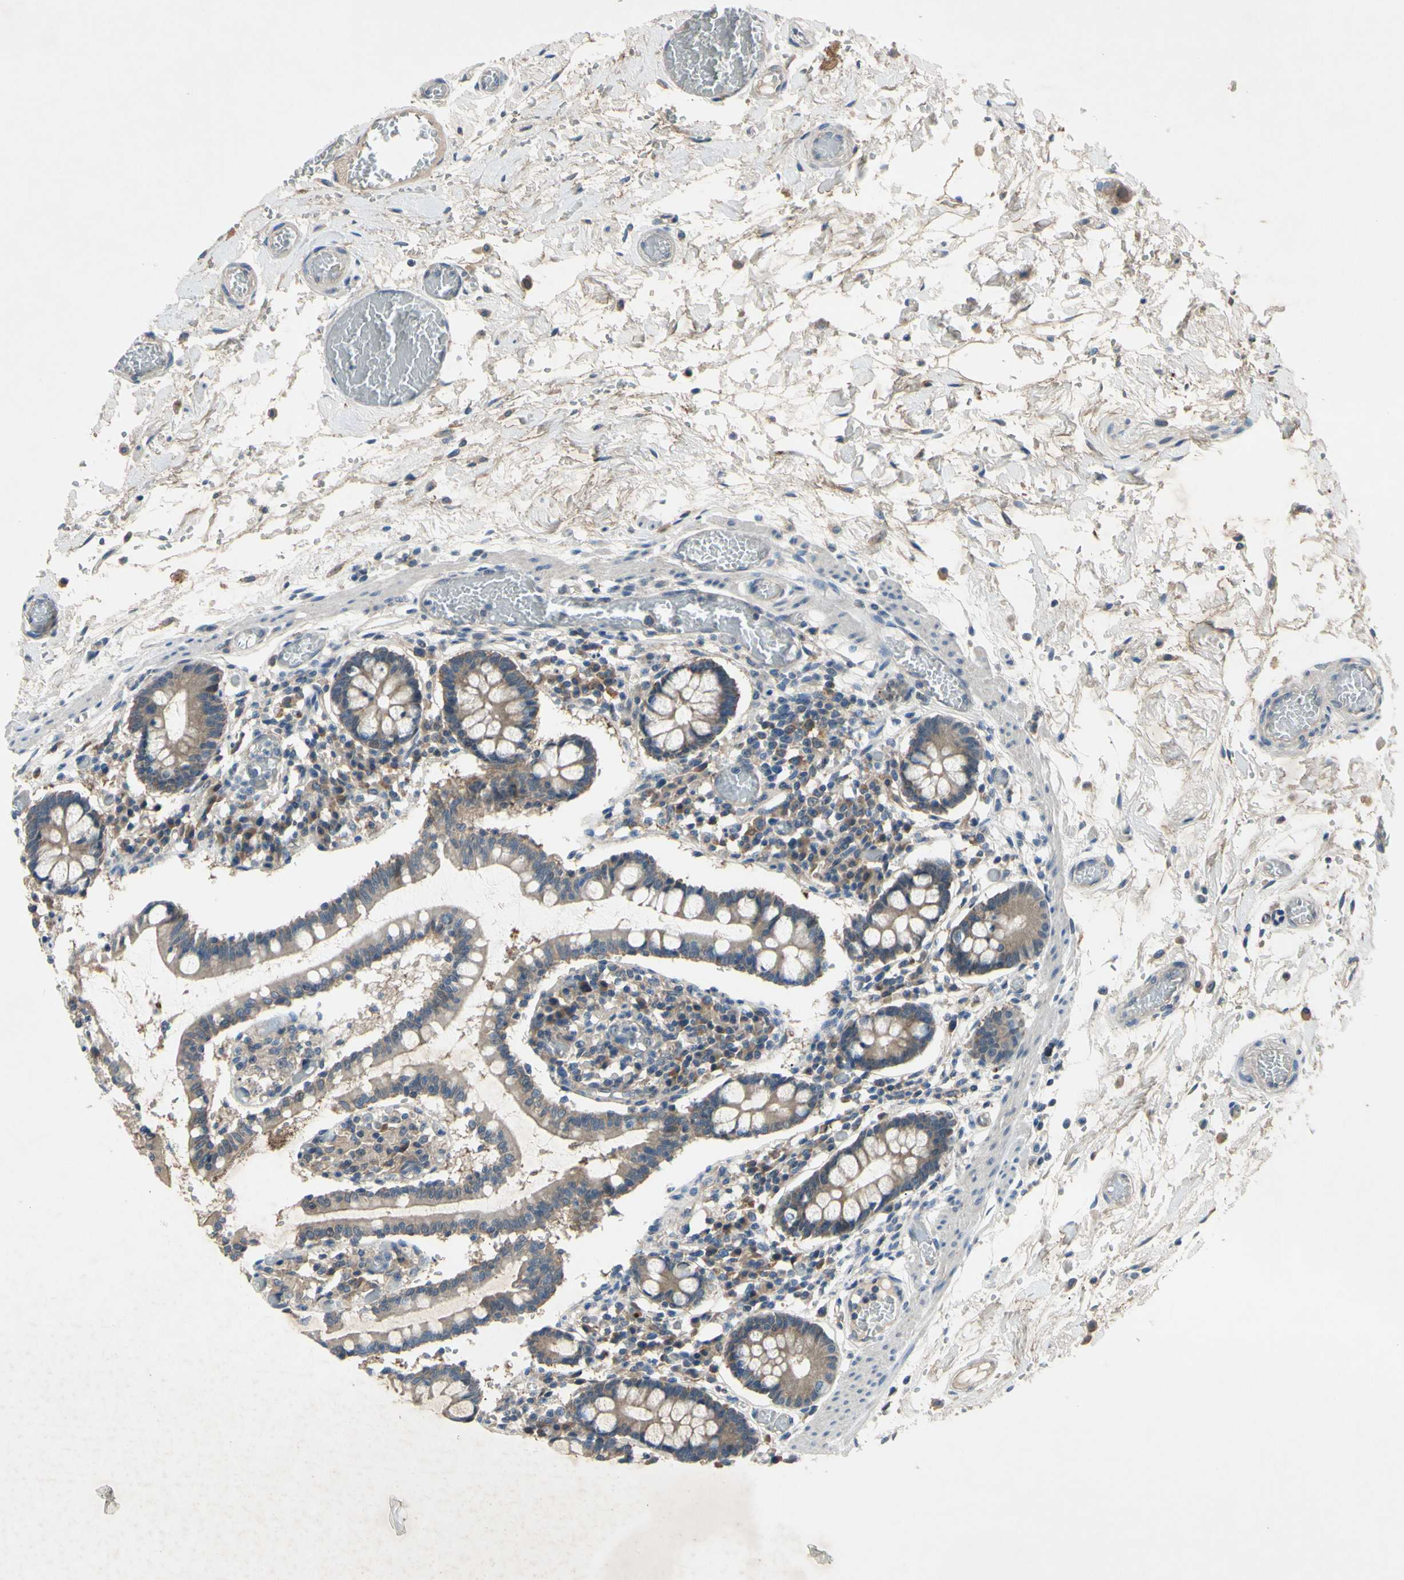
{"staining": {"intensity": "moderate", "quantity": ">75%", "location": "cytoplasmic/membranous"}, "tissue": "small intestine", "cell_type": "Glandular cells", "image_type": "normal", "snomed": [{"axis": "morphology", "description": "Normal tissue, NOS"}, {"axis": "topography", "description": "Small intestine"}], "caption": "About >75% of glandular cells in unremarkable small intestine display moderate cytoplasmic/membranous protein staining as visualized by brown immunohistochemical staining.", "gene": "HILPDA", "patient": {"sex": "female", "age": 61}}